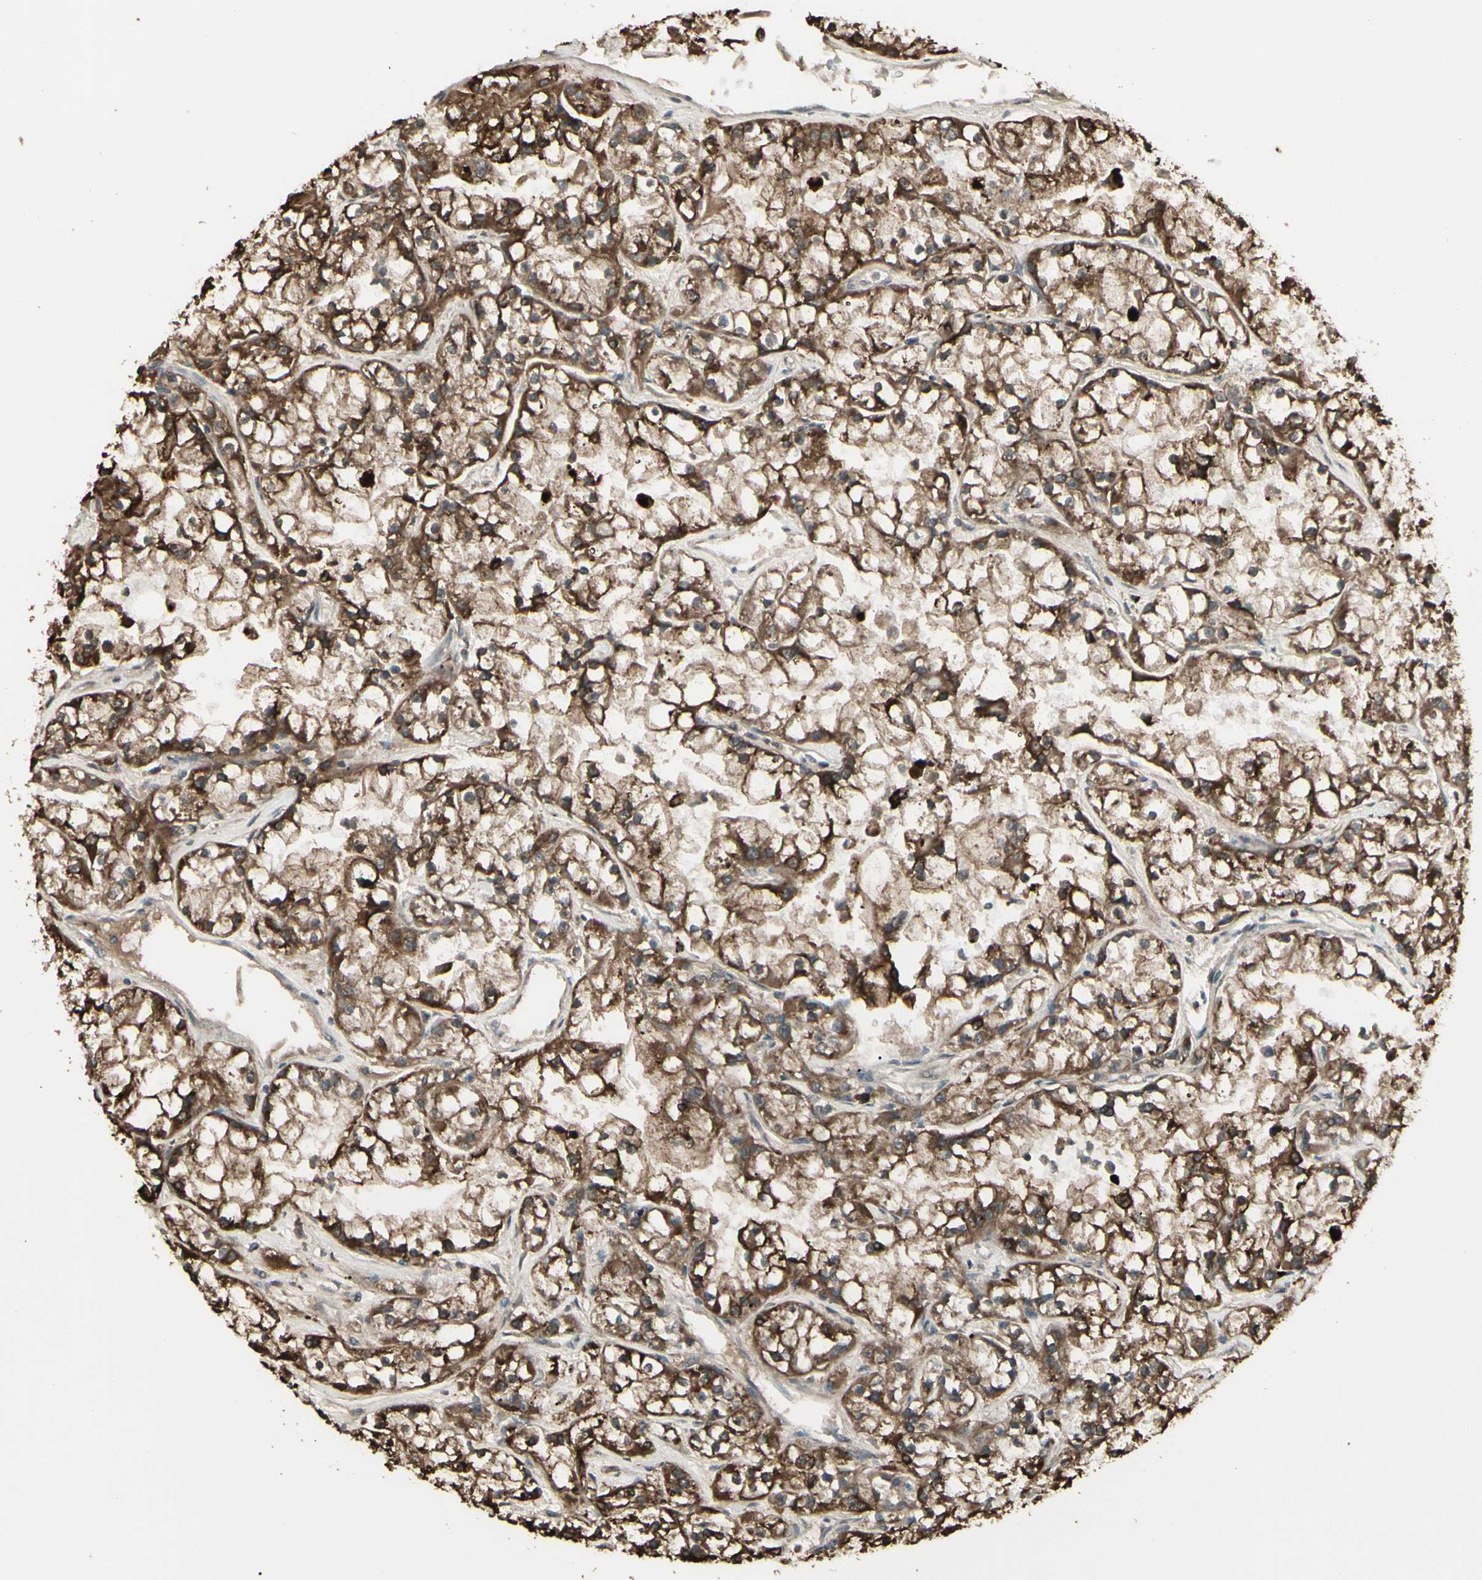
{"staining": {"intensity": "strong", "quantity": ">75%", "location": "cytoplasmic/membranous"}, "tissue": "renal cancer", "cell_type": "Tumor cells", "image_type": "cancer", "snomed": [{"axis": "morphology", "description": "Adenocarcinoma, NOS"}, {"axis": "topography", "description": "Kidney"}], "caption": "The photomicrograph displays immunohistochemical staining of adenocarcinoma (renal). There is strong cytoplasmic/membranous positivity is appreciated in about >75% of tumor cells.", "gene": "GNAS", "patient": {"sex": "female", "age": 52}}